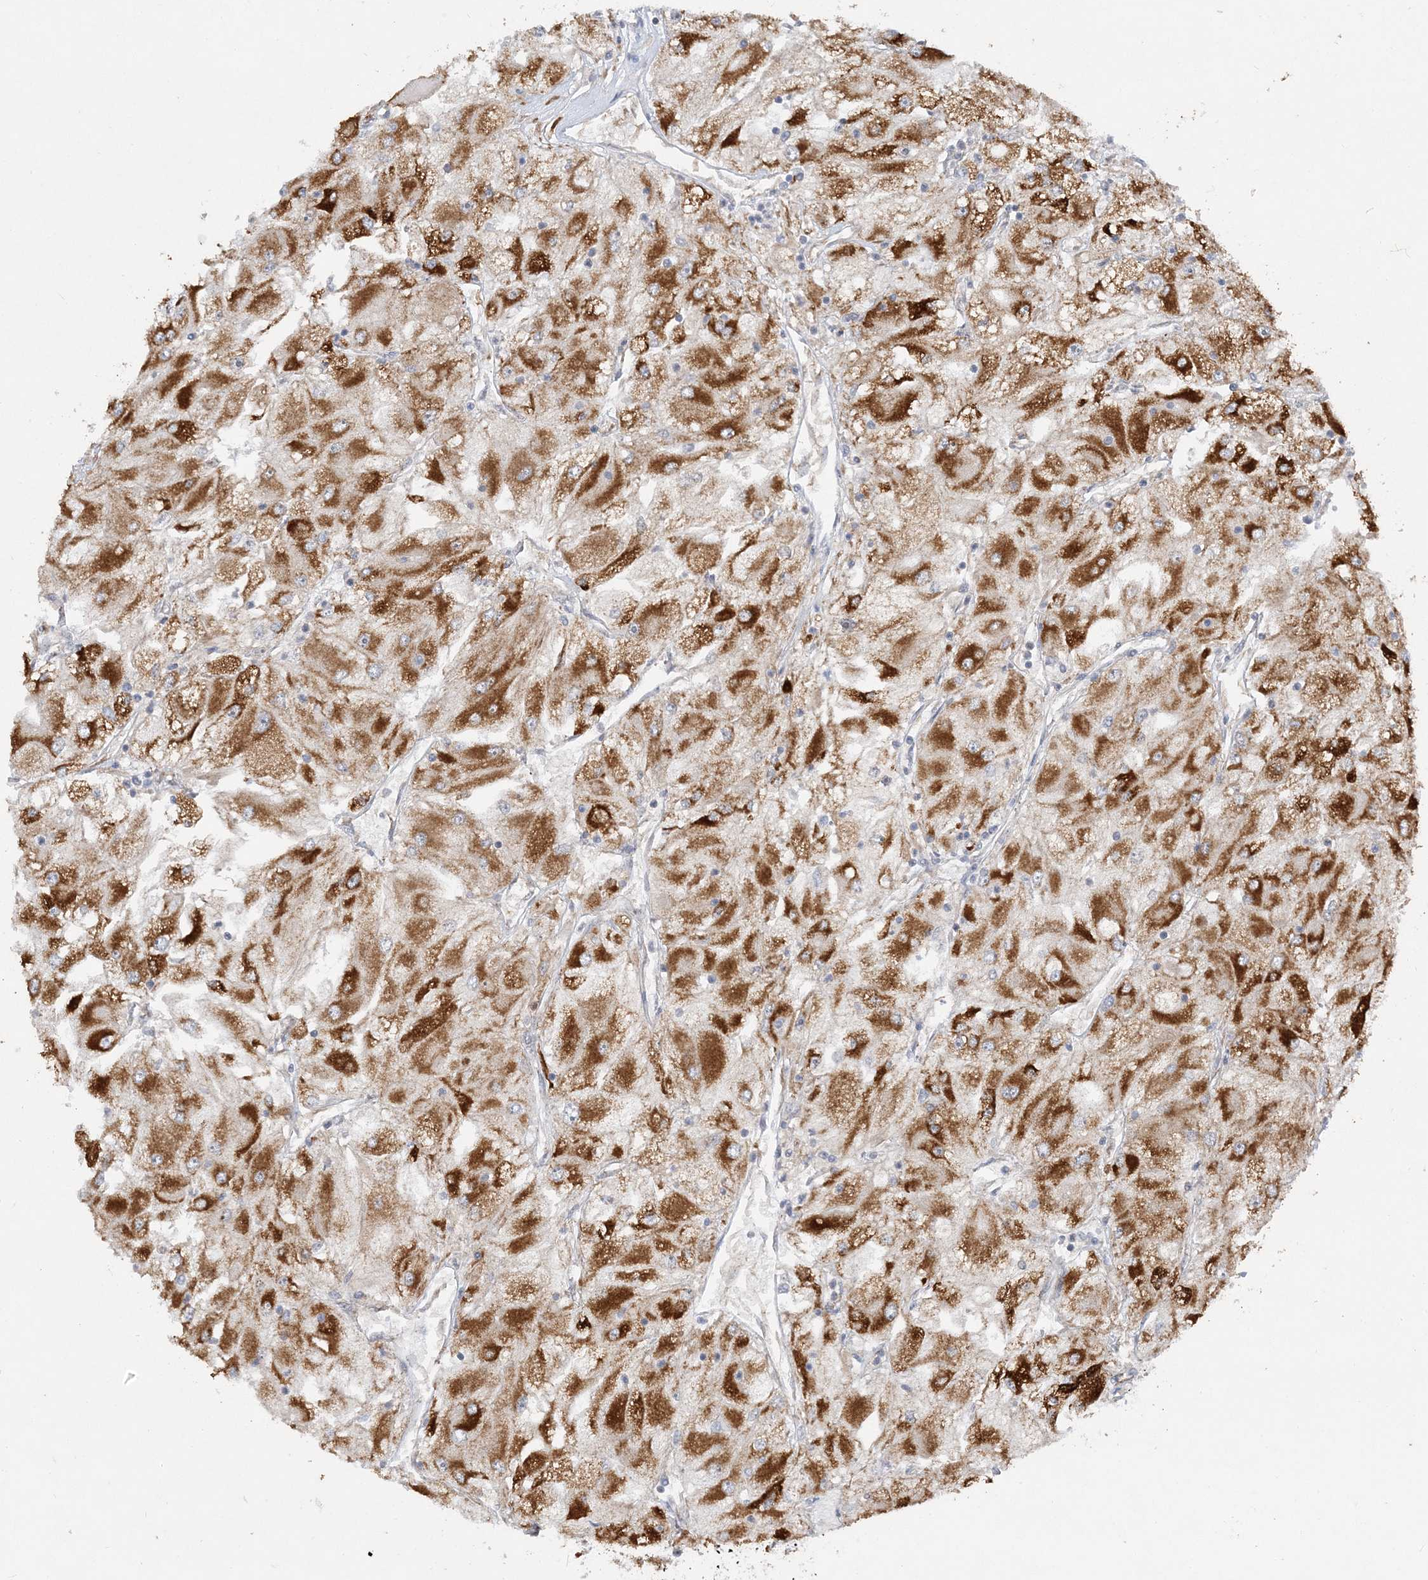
{"staining": {"intensity": "strong", "quantity": ">75%", "location": "cytoplasmic/membranous"}, "tissue": "renal cancer", "cell_type": "Tumor cells", "image_type": "cancer", "snomed": [{"axis": "morphology", "description": "Adenocarcinoma, NOS"}, {"axis": "topography", "description": "Kidney"}], "caption": "Renal cancer (adenocarcinoma) stained for a protein (brown) displays strong cytoplasmic/membranous positive expression in approximately >75% of tumor cells.", "gene": "INPP1", "patient": {"sex": "male", "age": 80}}